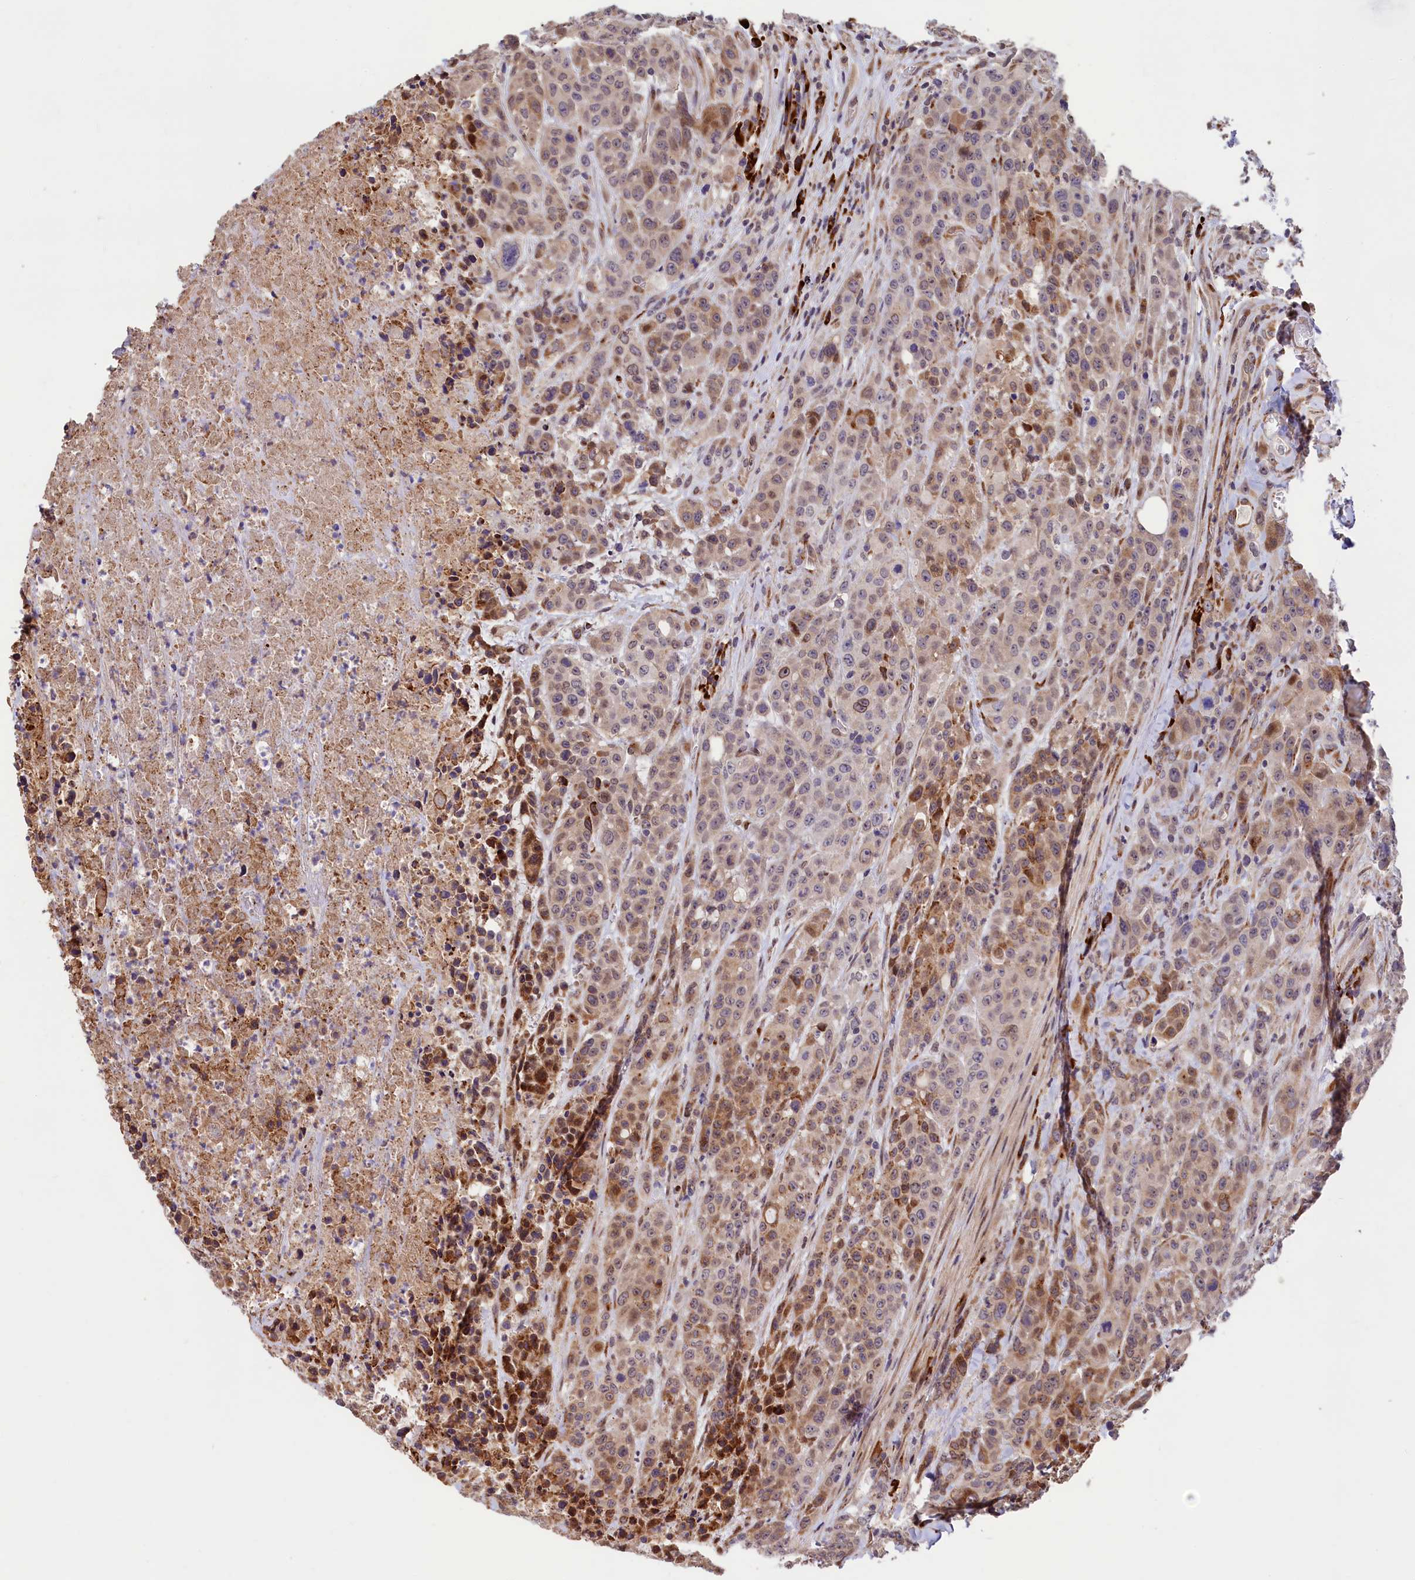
{"staining": {"intensity": "moderate", "quantity": "<25%", "location": "cytoplasmic/membranous,nuclear"}, "tissue": "colorectal cancer", "cell_type": "Tumor cells", "image_type": "cancer", "snomed": [{"axis": "morphology", "description": "Adenocarcinoma, NOS"}, {"axis": "topography", "description": "Colon"}], "caption": "IHC of colorectal cancer (adenocarcinoma) reveals low levels of moderate cytoplasmic/membranous and nuclear expression in about <25% of tumor cells. (IHC, brightfield microscopy, high magnification).", "gene": "C5orf15", "patient": {"sex": "male", "age": 62}}